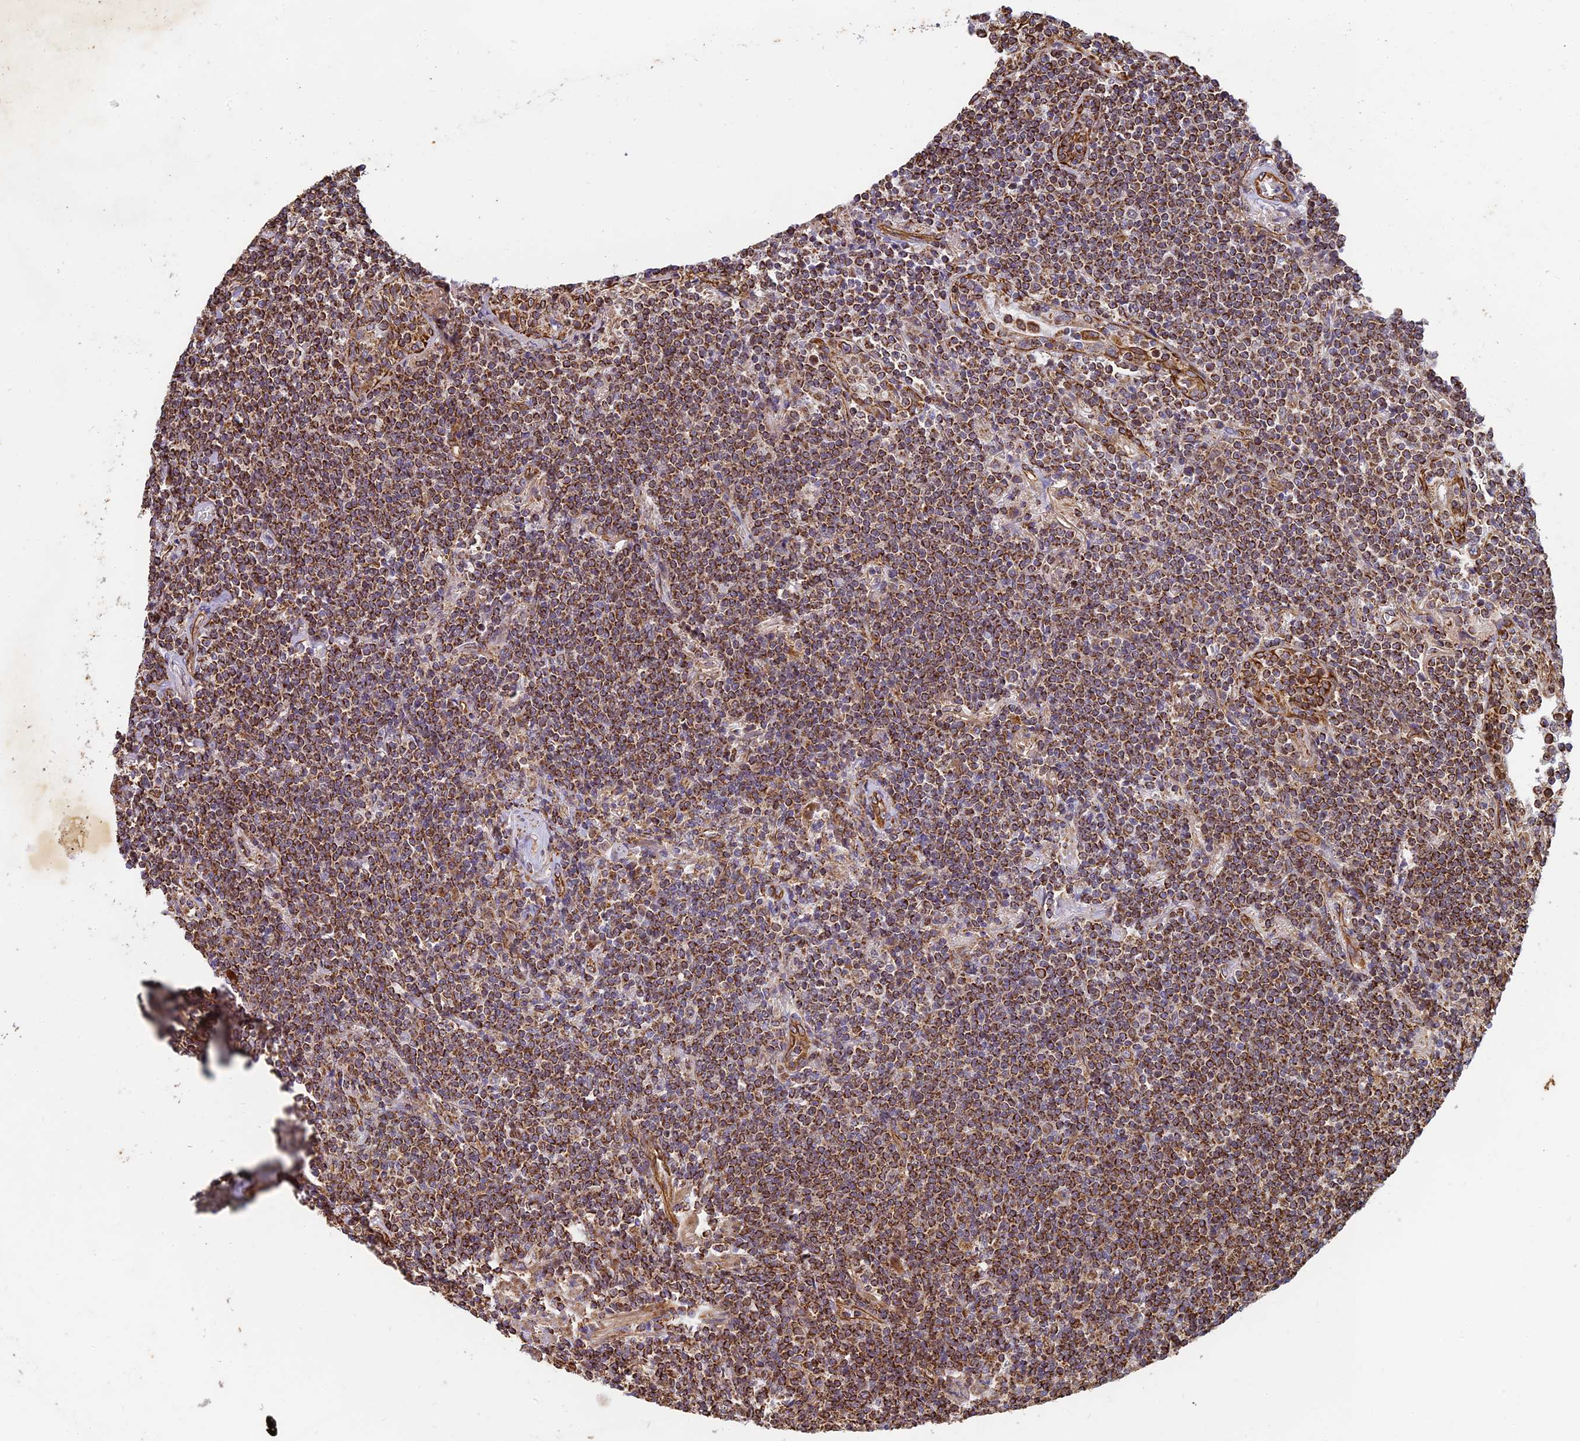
{"staining": {"intensity": "strong", "quantity": ">75%", "location": "cytoplasmic/membranous"}, "tissue": "lymphoma", "cell_type": "Tumor cells", "image_type": "cancer", "snomed": [{"axis": "morphology", "description": "Malignant lymphoma, non-Hodgkin's type, Low grade"}, {"axis": "topography", "description": "Lung"}], "caption": "An immunohistochemistry (IHC) micrograph of neoplastic tissue is shown. Protein staining in brown labels strong cytoplasmic/membranous positivity in lymphoma within tumor cells. (DAB IHC, brown staining for protein, blue staining for nuclei).", "gene": "DSTYK", "patient": {"sex": "female", "age": 71}}